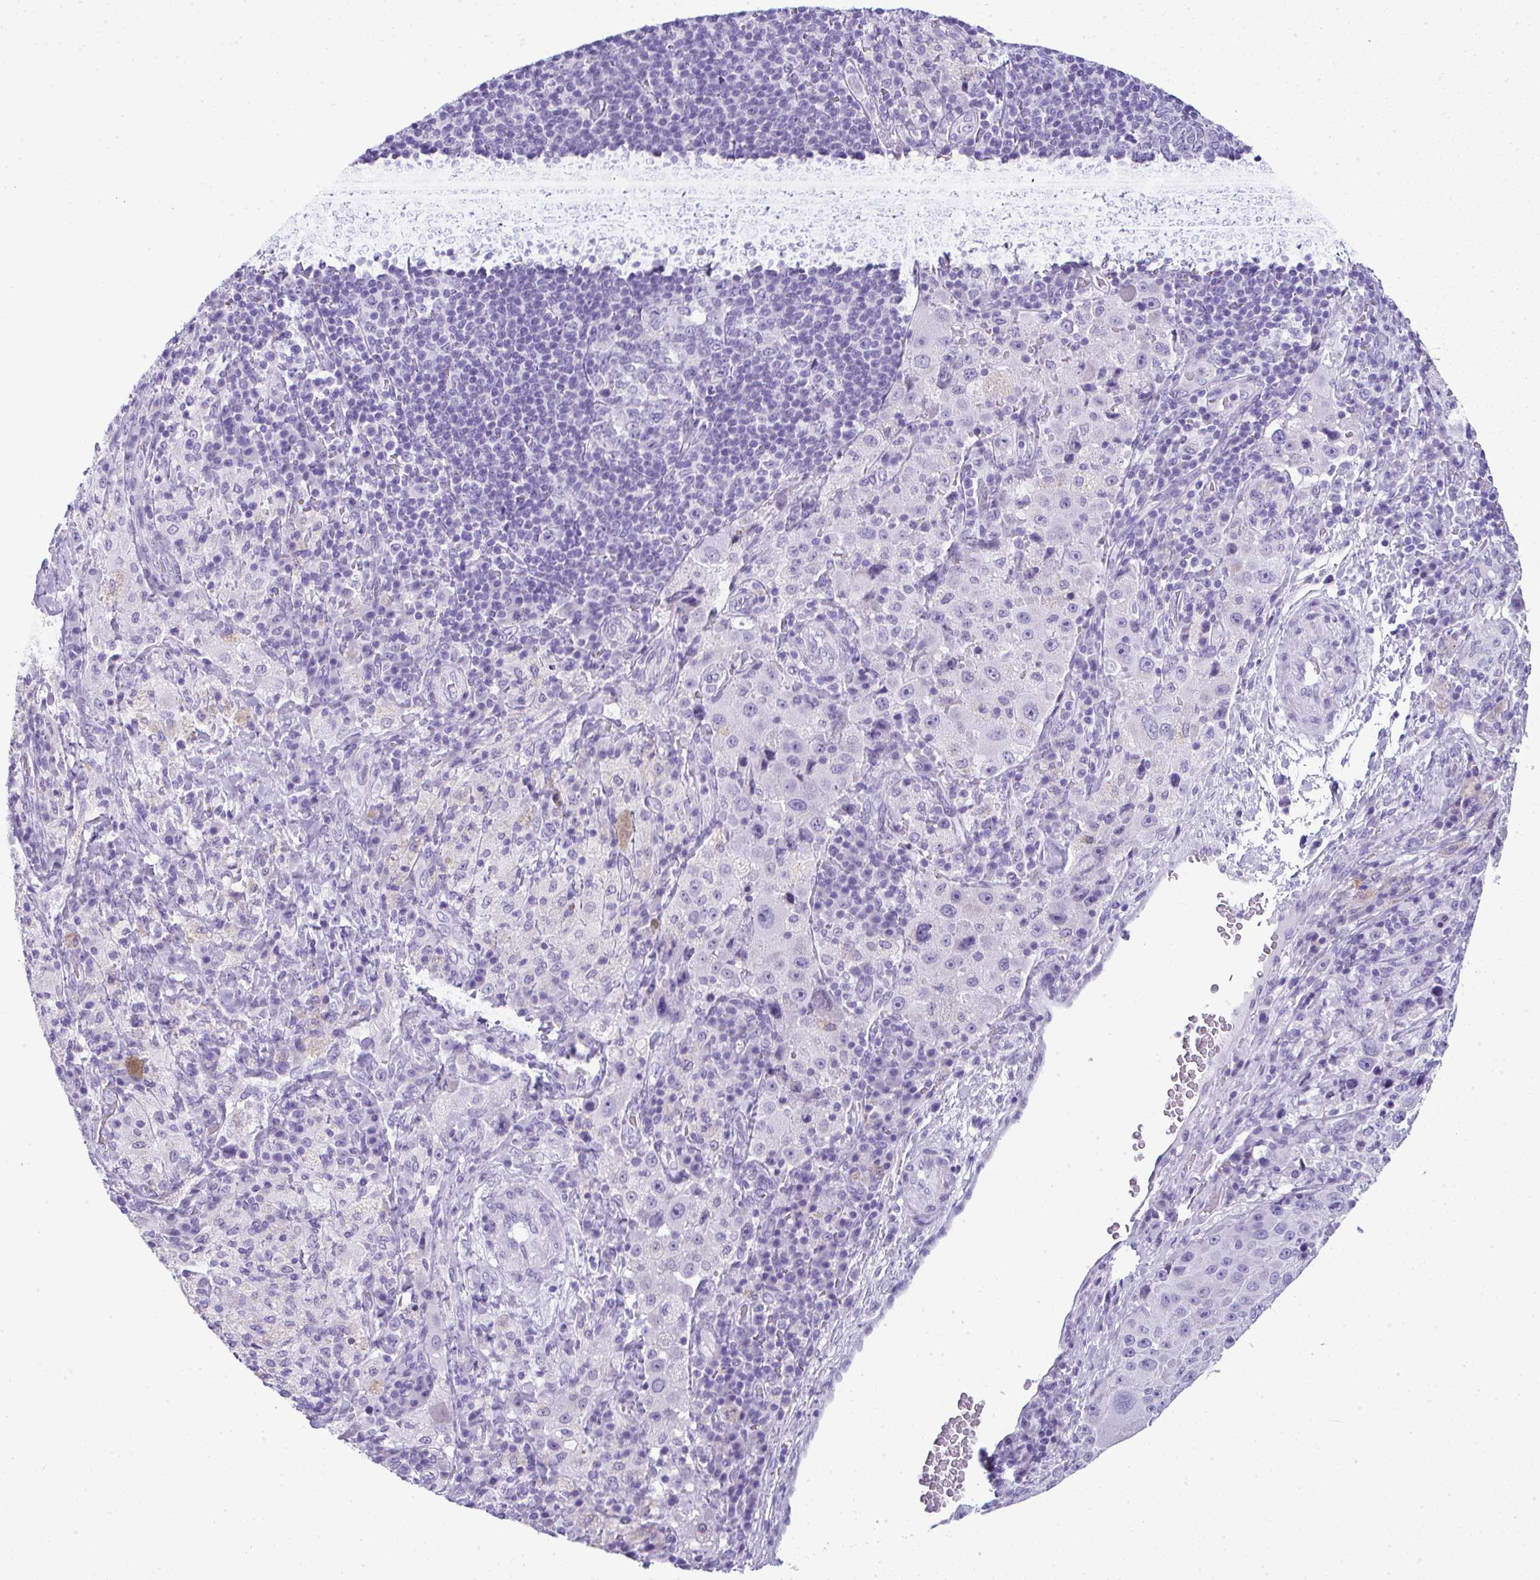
{"staining": {"intensity": "negative", "quantity": "none", "location": "none"}, "tissue": "melanoma", "cell_type": "Tumor cells", "image_type": "cancer", "snomed": [{"axis": "morphology", "description": "Malignant melanoma, Metastatic site"}, {"axis": "topography", "description": "Lymph node"}], "caption": "Immunohistochemistry micrograph of melanoma stained for a protein (brown), which exhibits no positivity in tumor cells. (DAB (3,3'-diaminobenzidine) immunohistochemistry with hematoxylin counter stain).", "gene": "RNF183", "patient": {"sex": "male", "age": 62}}